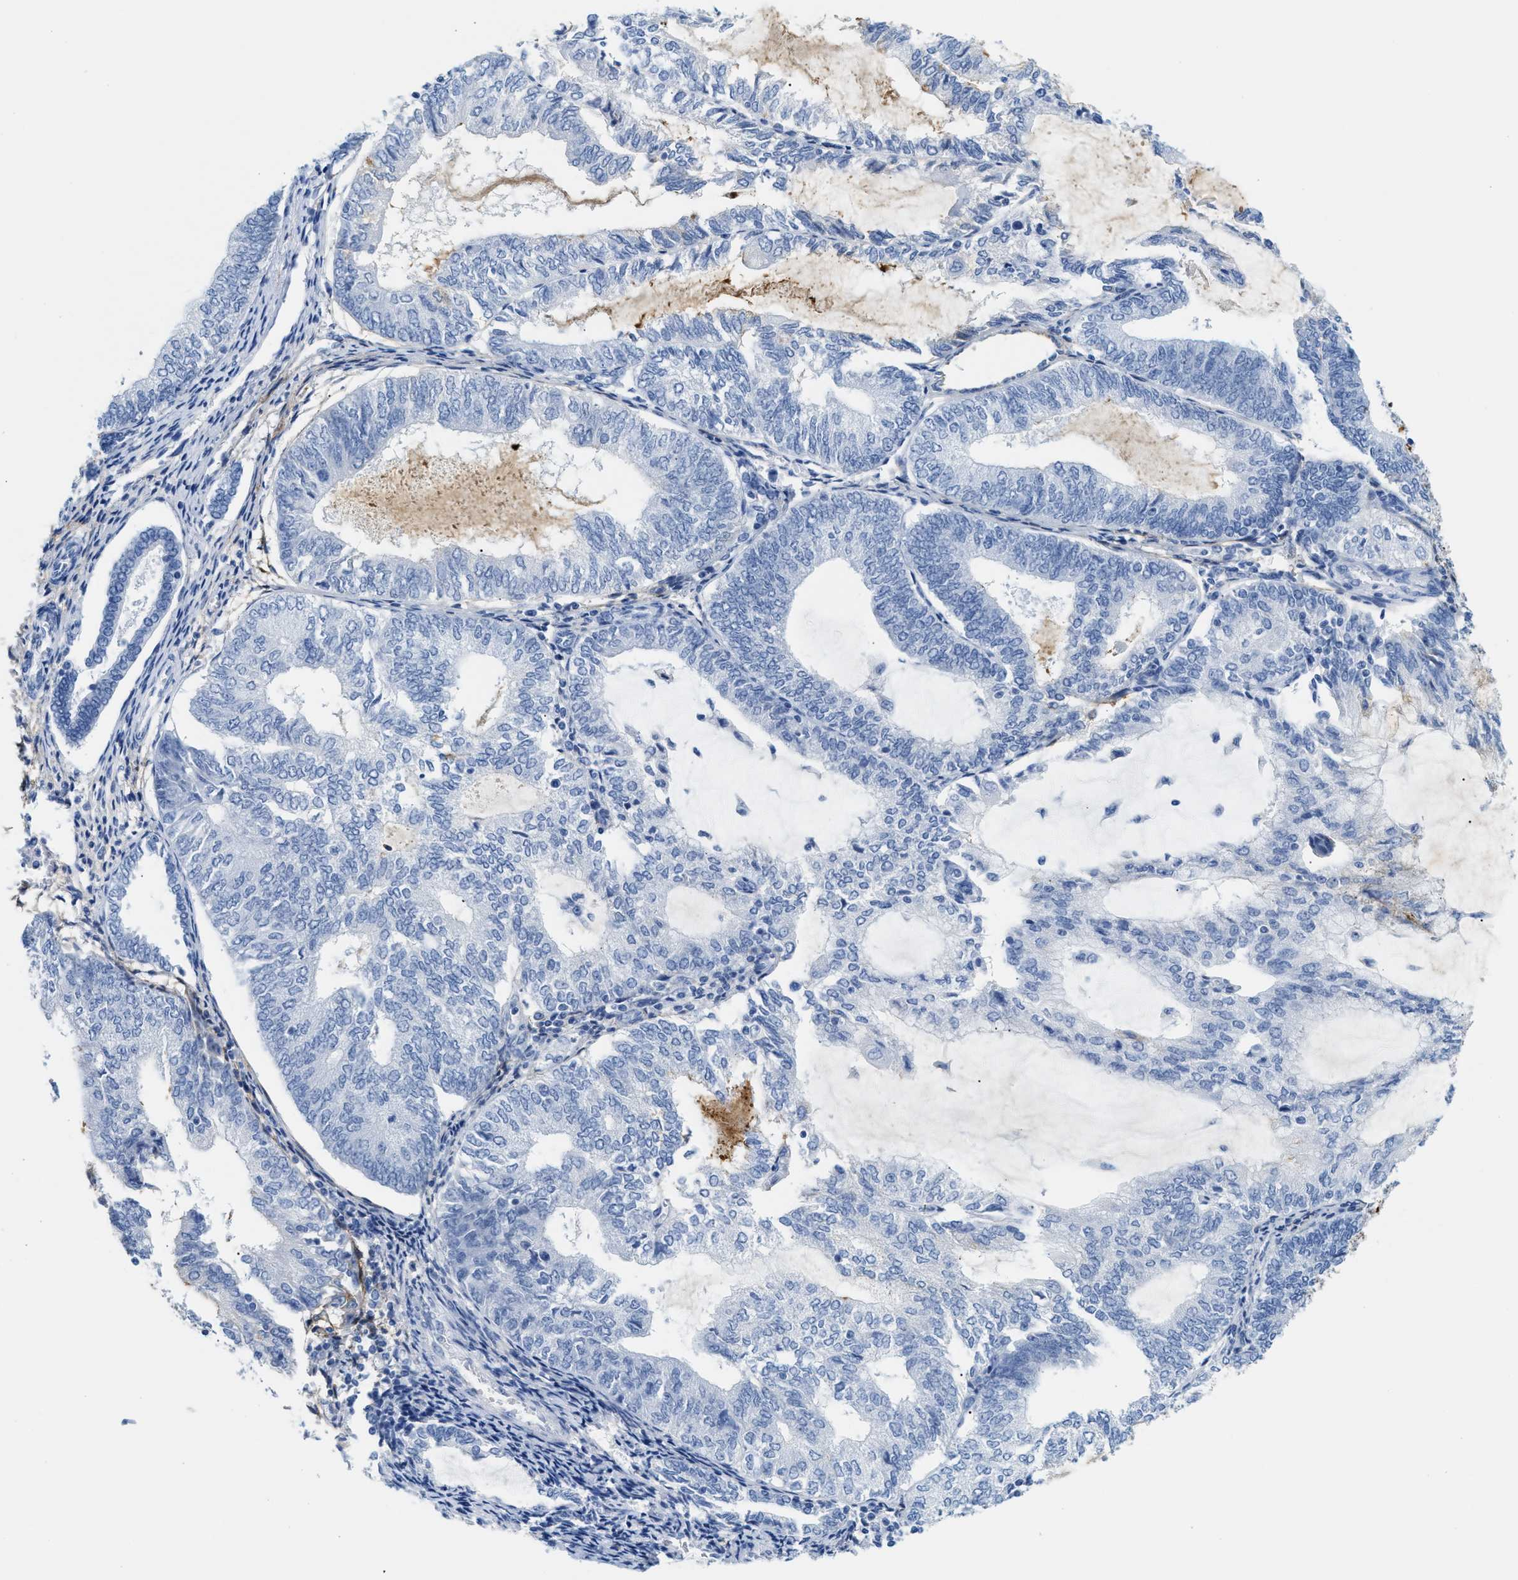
{"staining": {"intensity": "negative", "quantity": "none", "location": "none"}, "tissue": "endometrial cancer", "cell_type": "Tumor cells", "image_type": "cancer", "snomed": [{"axis": "morphology", "description": "Adenocarcinoma, NOS"}, {"axis": "topography", "description": "Endometrium"}], "caption": "Immunohistochemistry (IHC) histopathology image of adenocarcinoma (endometrial) stained for a protein (brown), which demonstrates no staining in tumor cells.", "gene": "TNR", "patient": {"sex": "female", "age": 81}}